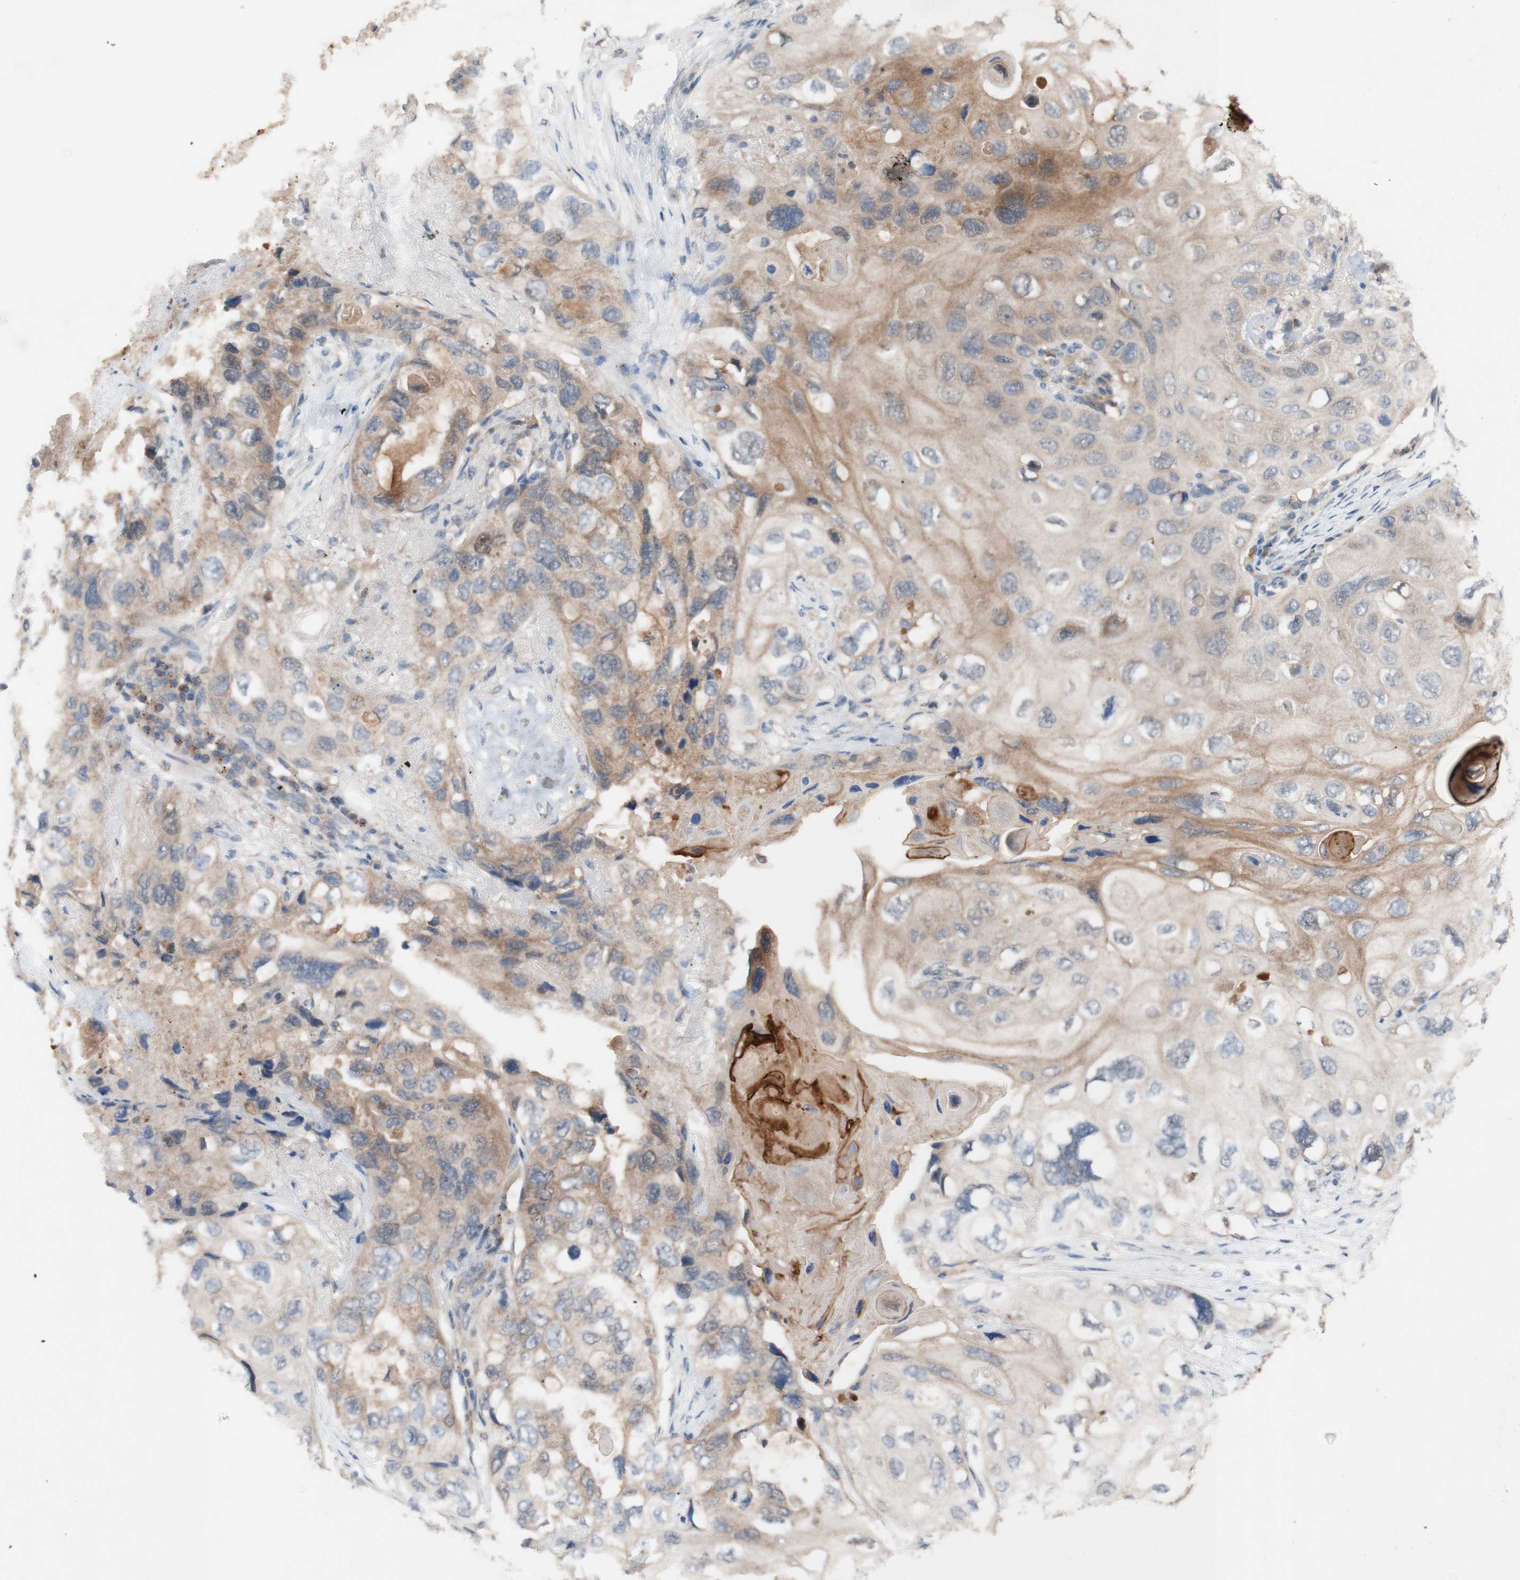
{"staining": {"intensity": "moderate", "quantity": ">75%", "location": "cytoplasmic/membranous"}, "tissue": "lung cancer", "cell_type": "Tumor cells", "image_type": "cancer", "snomed": [{"axis": "morphology", "description": "Squamous cell carcinoma, NOS"}, {"axis": "topography", "description": "Lung"}], "caption": "Immunohistochemistry (DAB) staining of human squamous cell carcinoma (lung) exhibits moderate cytoplasmic/membranous protein positivity in about >75% of tumor cells.", "gene": "PEX2", "patient": {"sex": "female", "age": 73}}